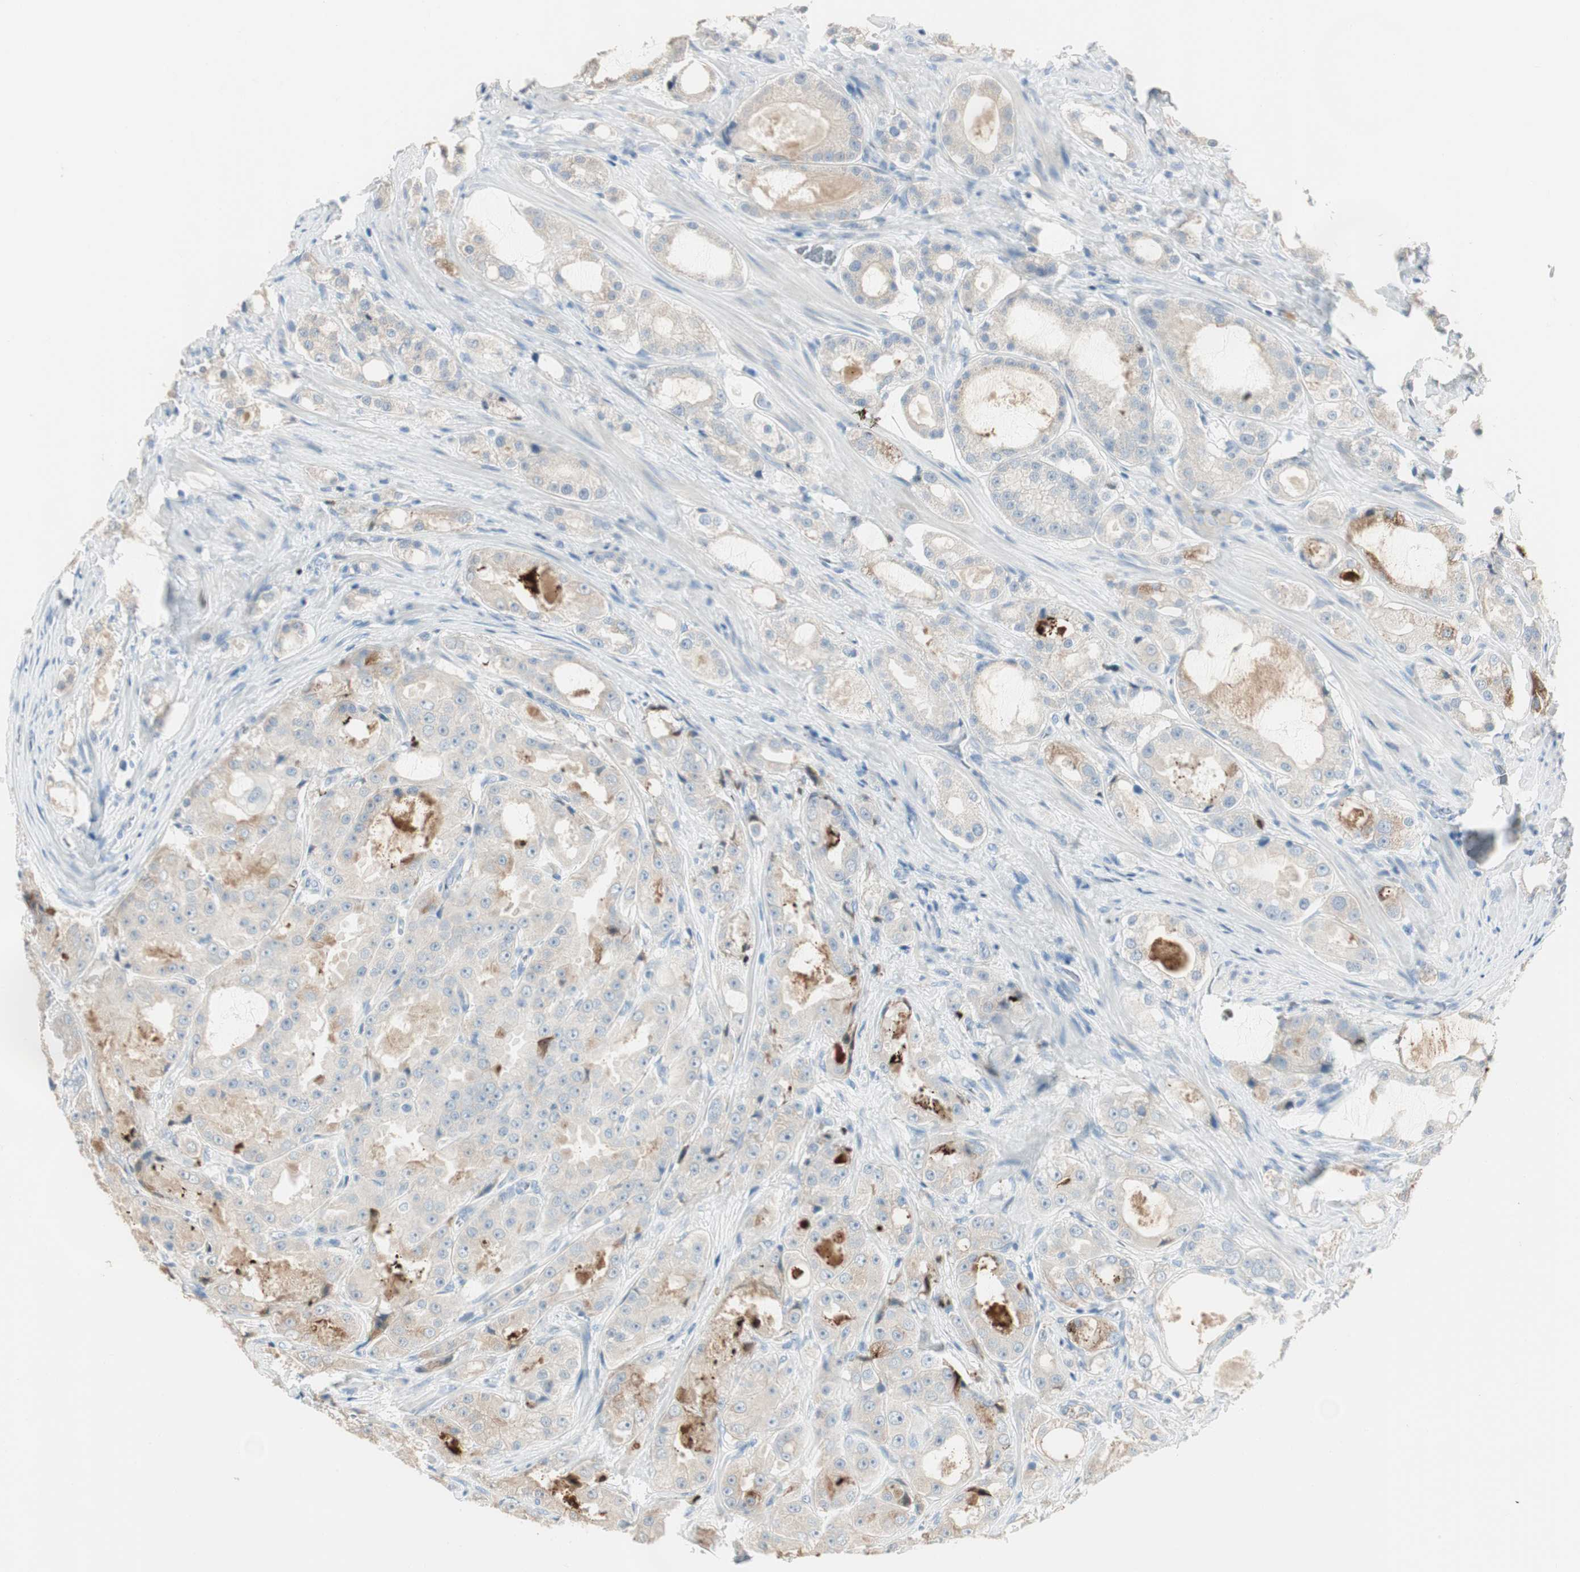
{"staining": {"intensity": "moderate", "quantity": "<25%", "location": "cytoplasmic/membranous"}, "tissue": "prostate cancer", "cell_type": "Tumor cells", "image_type": "cancer", "snomed": [{"axis": "morphology", "description": "Adenocarcinoma, High grade"}, {"axis": "topography", "description": "Prostate"}], "caption": "A brown stain highlights moderate cytoplasmic/membranous expression of a protein in prostate cancer (adenocarcinoma (high-grade)) tumor cells.", "gene": "SPINK4", "patient": {"sex": "male", "age": 73}}